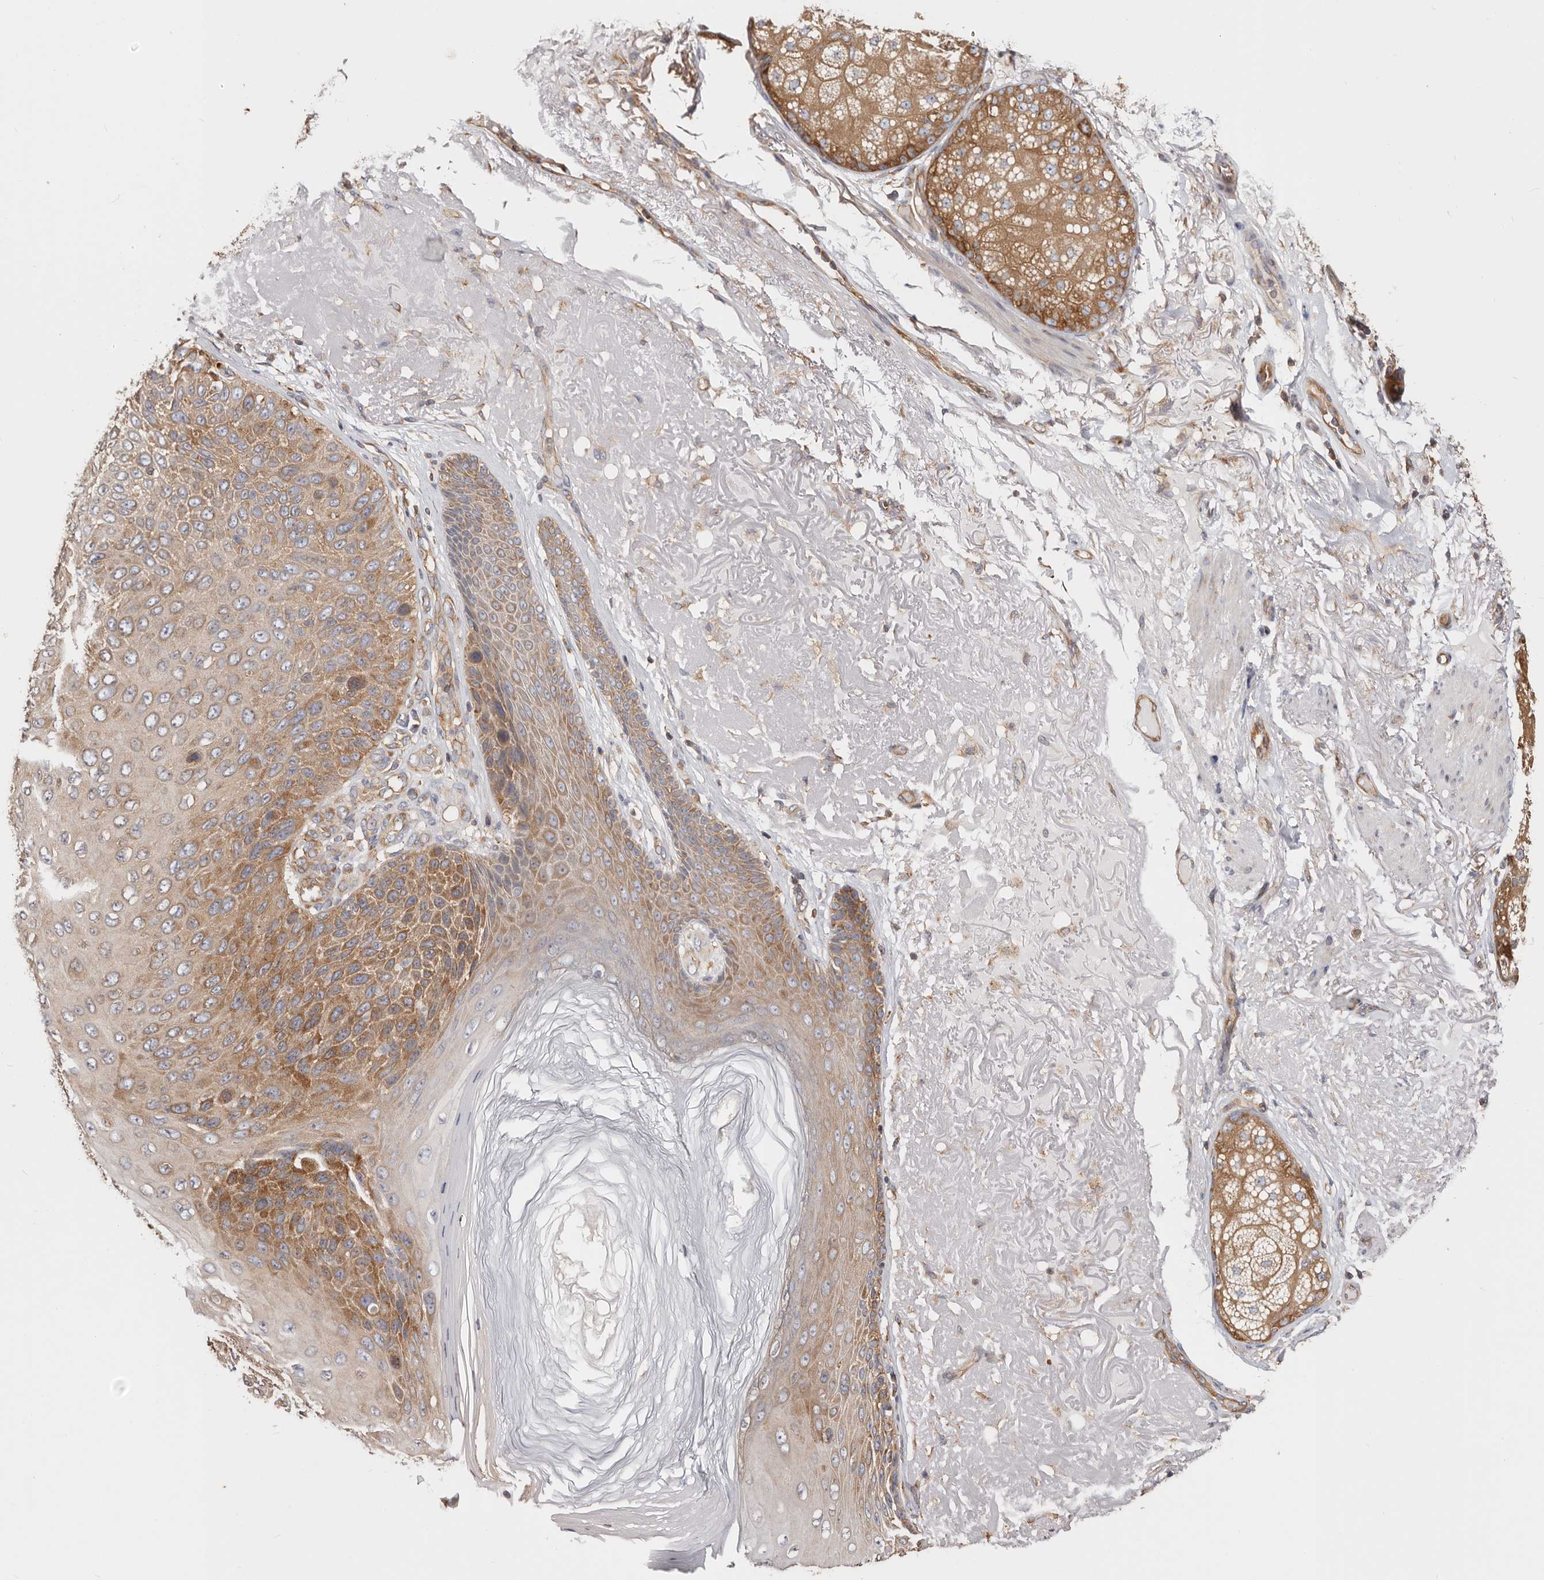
{"staining": {"intensity": "strong", "quantity": ">75%", "location": "cytoplasmic/membranous"}, "tissue": "skin cancer", "cell_type": "Tumor cells", "image_type": "cancer", "snomed": [{"axis": "morphology", "description": "Squamous cell carcinoma, NOS"}, {"axis": "topography", "description": "Skin"}], "caption": "Protein expression analysis of human skin cancer (squamous cell carcinoma) reveals strong cytoplasmic/membranous positivity in about >75% of tumor cells.", "gene": "EPRS1", "patient": {"sex": "female", "age": 88}}